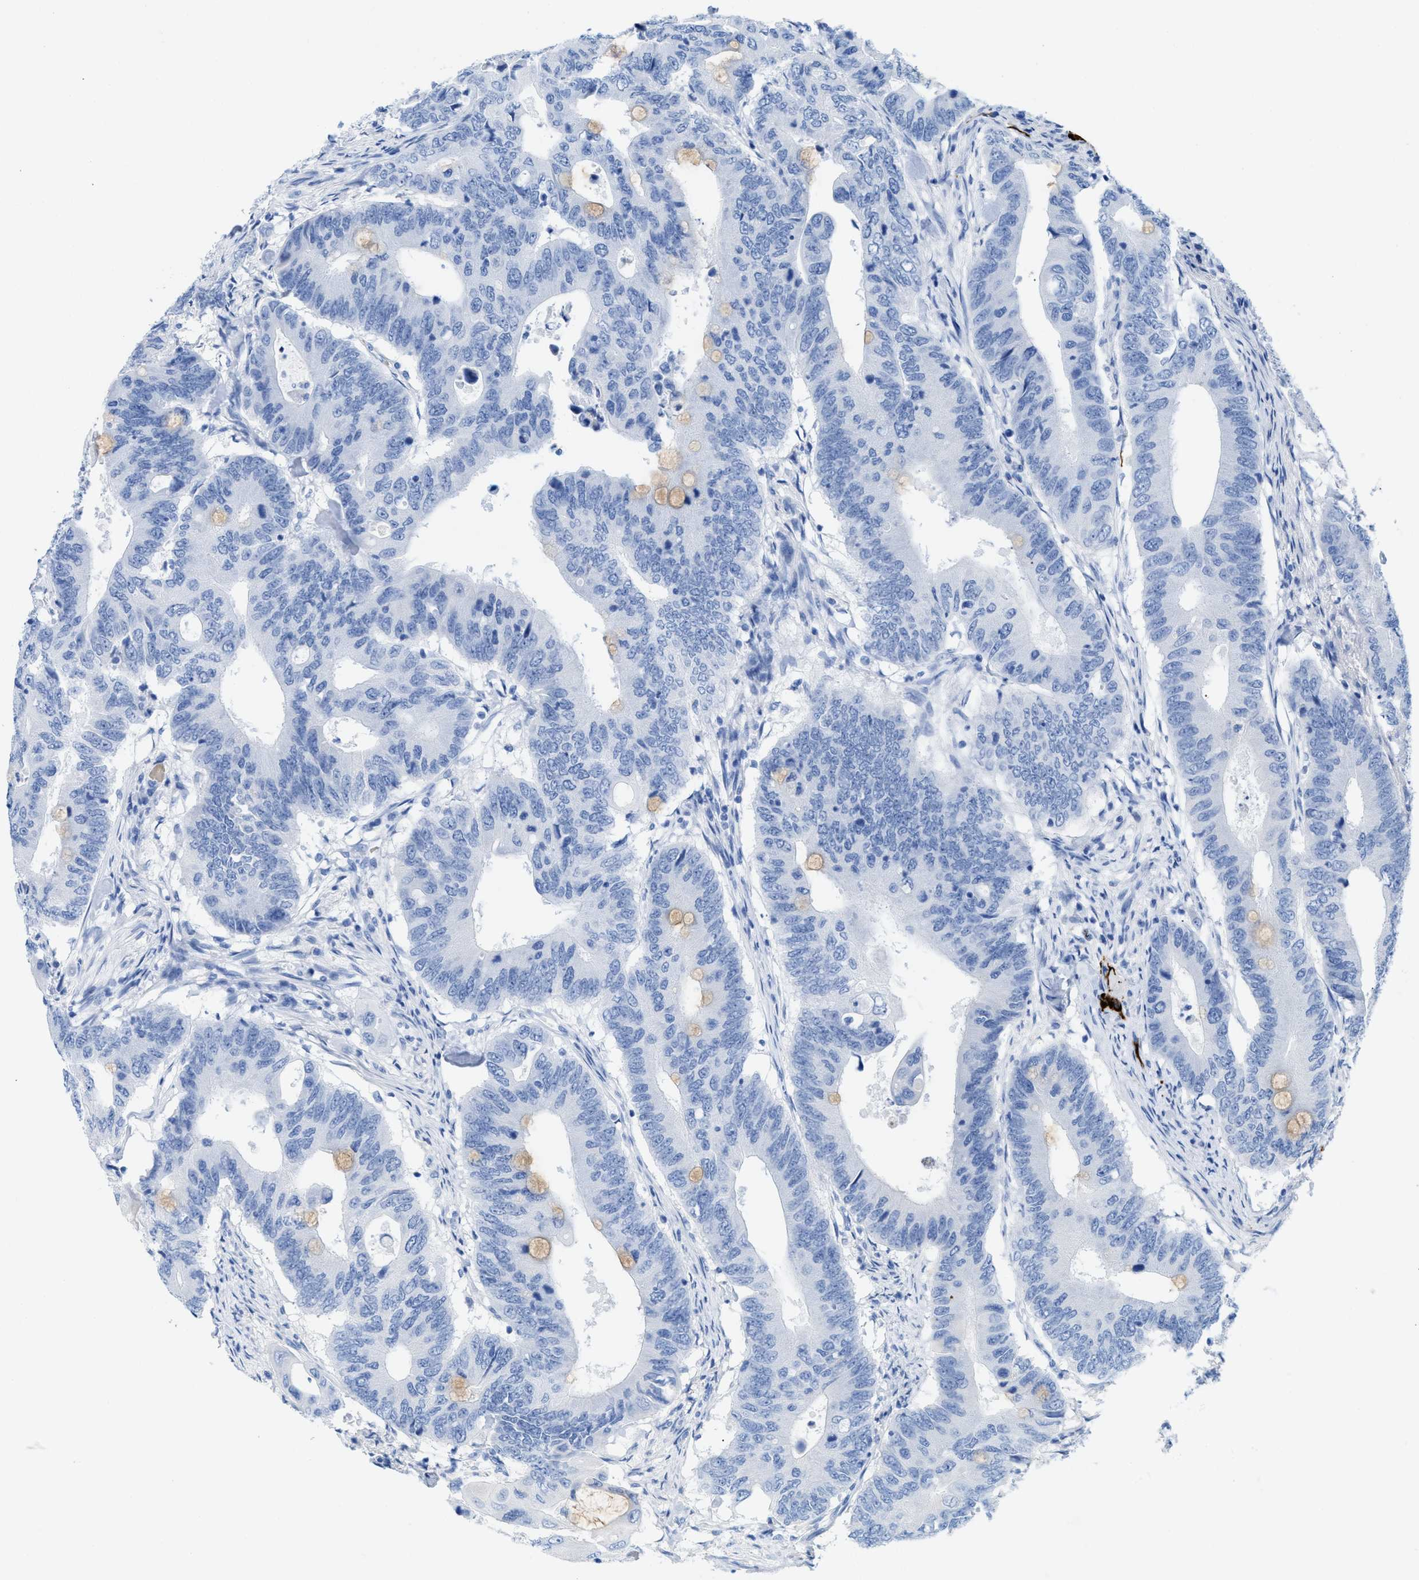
{"staining": {"intensity": "weak", "quantity": "<25%", "location": "cytoplasmic/membranous"}, "tissue": "colorectal cancer", "cell_type": "Tumor cells", "image_type": "cancer", "snomed": [{"axis": "morphology", "description": "Adenocarcinoma, NOS"}, {"axis": "topography", "description": "Colon"}], "caption": "Immunohistochemistry (IHC) of colorectal adenocarcinoma reveals no staining in tumor cells. (Brightfield microscopy of DAB immunohistochemistry at high magnification).", "gene": "ANKFN1", "patient": {"sex": "male", "age": 71}}